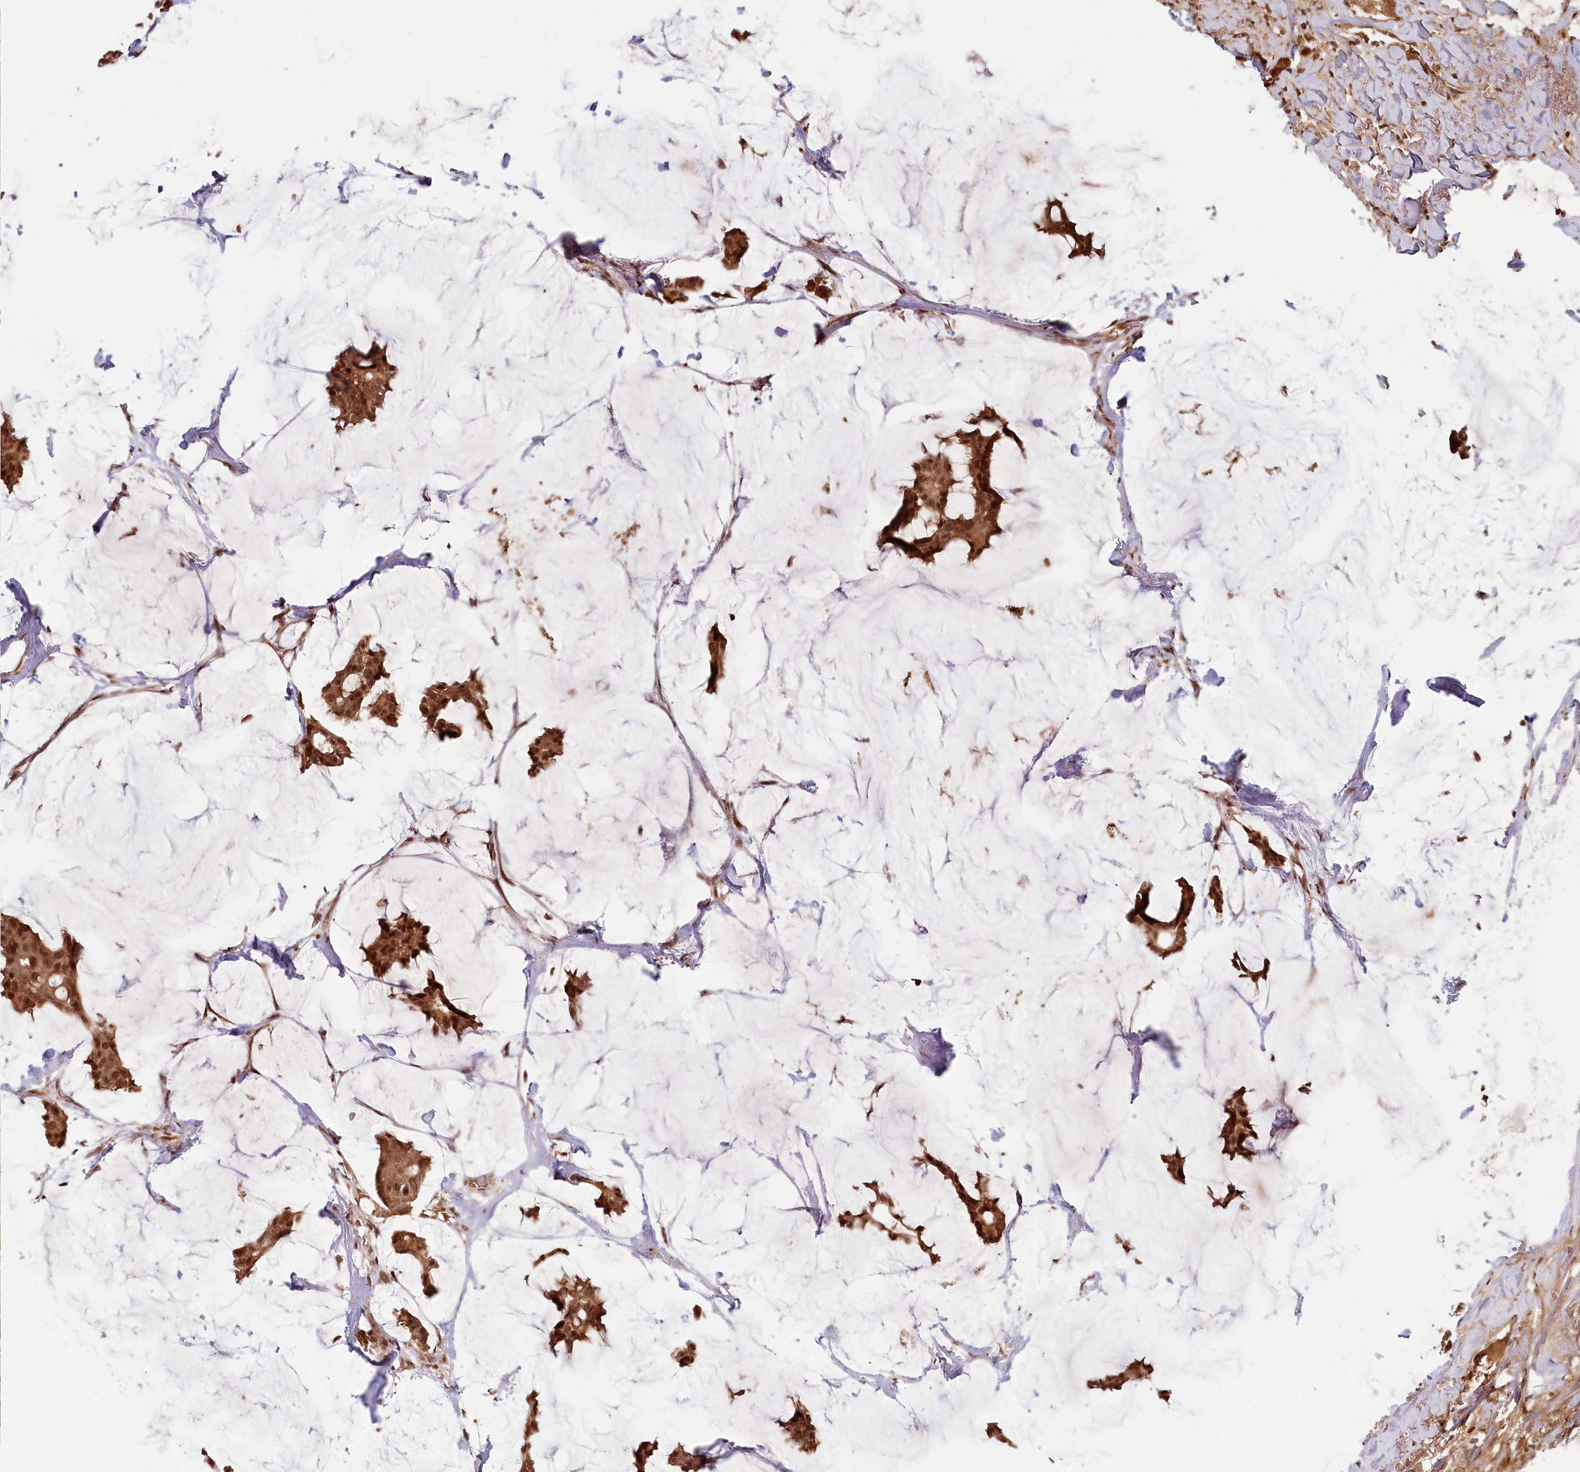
{"staining": {"intensity": "strong", "quantity": ">75%", "location": "cytoplasmic/membranous,nuclear"}, "tissue": "breast cancer", "cell_type": "Tumor cells", "image_type": "cancer", "snomed": [{"axis": "morphology", "description": "Duct carcinoma"}, {"axis": "topography", "description": "Breast"}], "caption": "There is high levels of strong cytoplasmic/membranous and nuclear expression in tumor cells of breast intraductal carcinoma, as demonstrated by immunohistochemical staining (brown color).", "gene": "WAPL", "patient": {"sex": "female", "age": 93}}